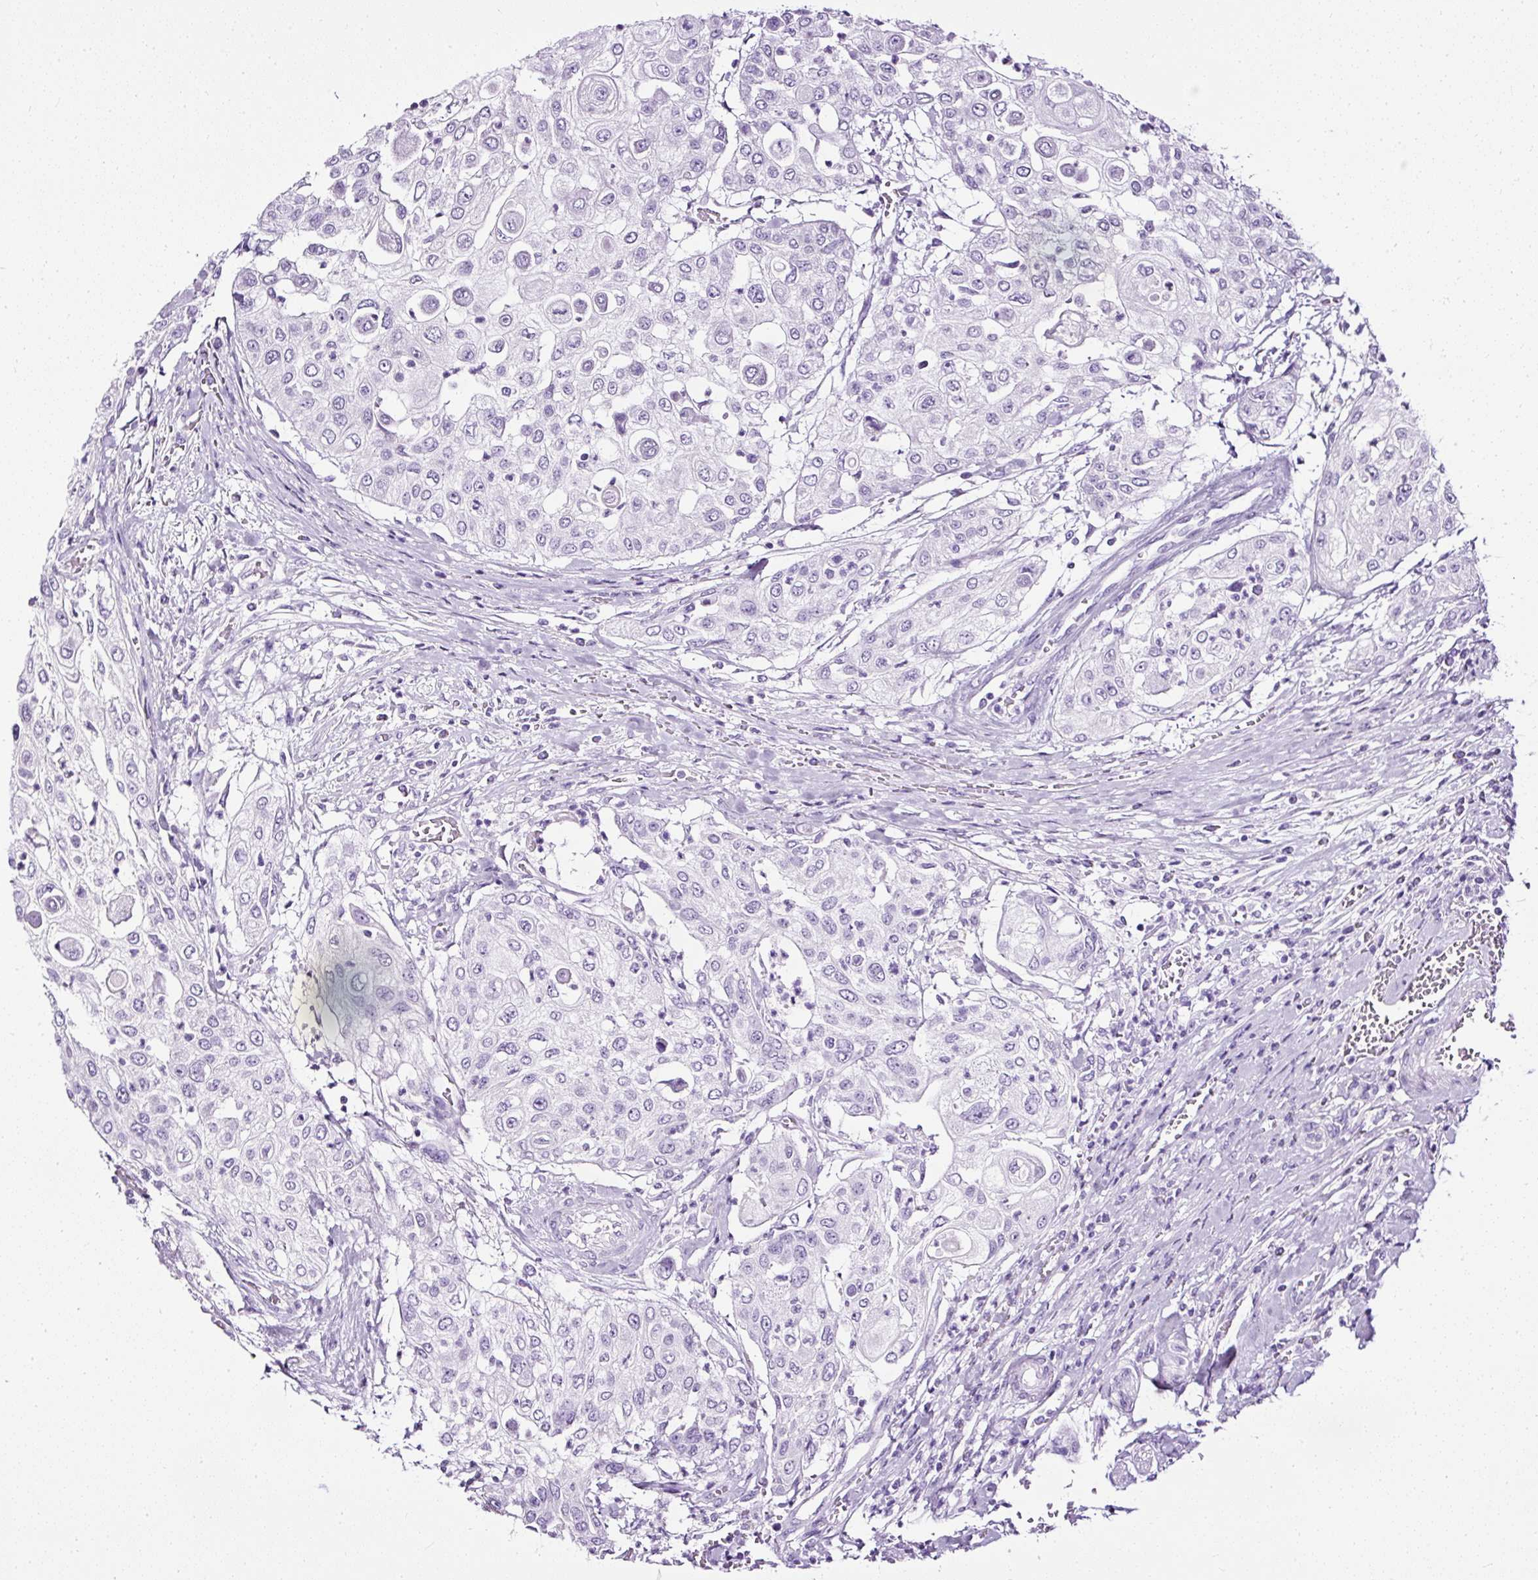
{"staining": {"intensity": "negative", "quantity": "none", "location": "none"}, "tissue": "urothelial cancer", "cell_type": "Tumor cells", "image_type": "cancer", "snomed": [{"axis": "morphology", "description": "Urothelial carcinoma, High grade"}, {"axis": "topography", "description": "Urinary bladder"}], "caption": "Immunohistochemical staining of human urothelial carcinoma (high-grade) displays no significant staining in tumor cells. (Immunohistochemistry, brightfield microscopy, high magnification).", "gene": "ATP2A1", "patient": {"sex": "female", "age": 79}}